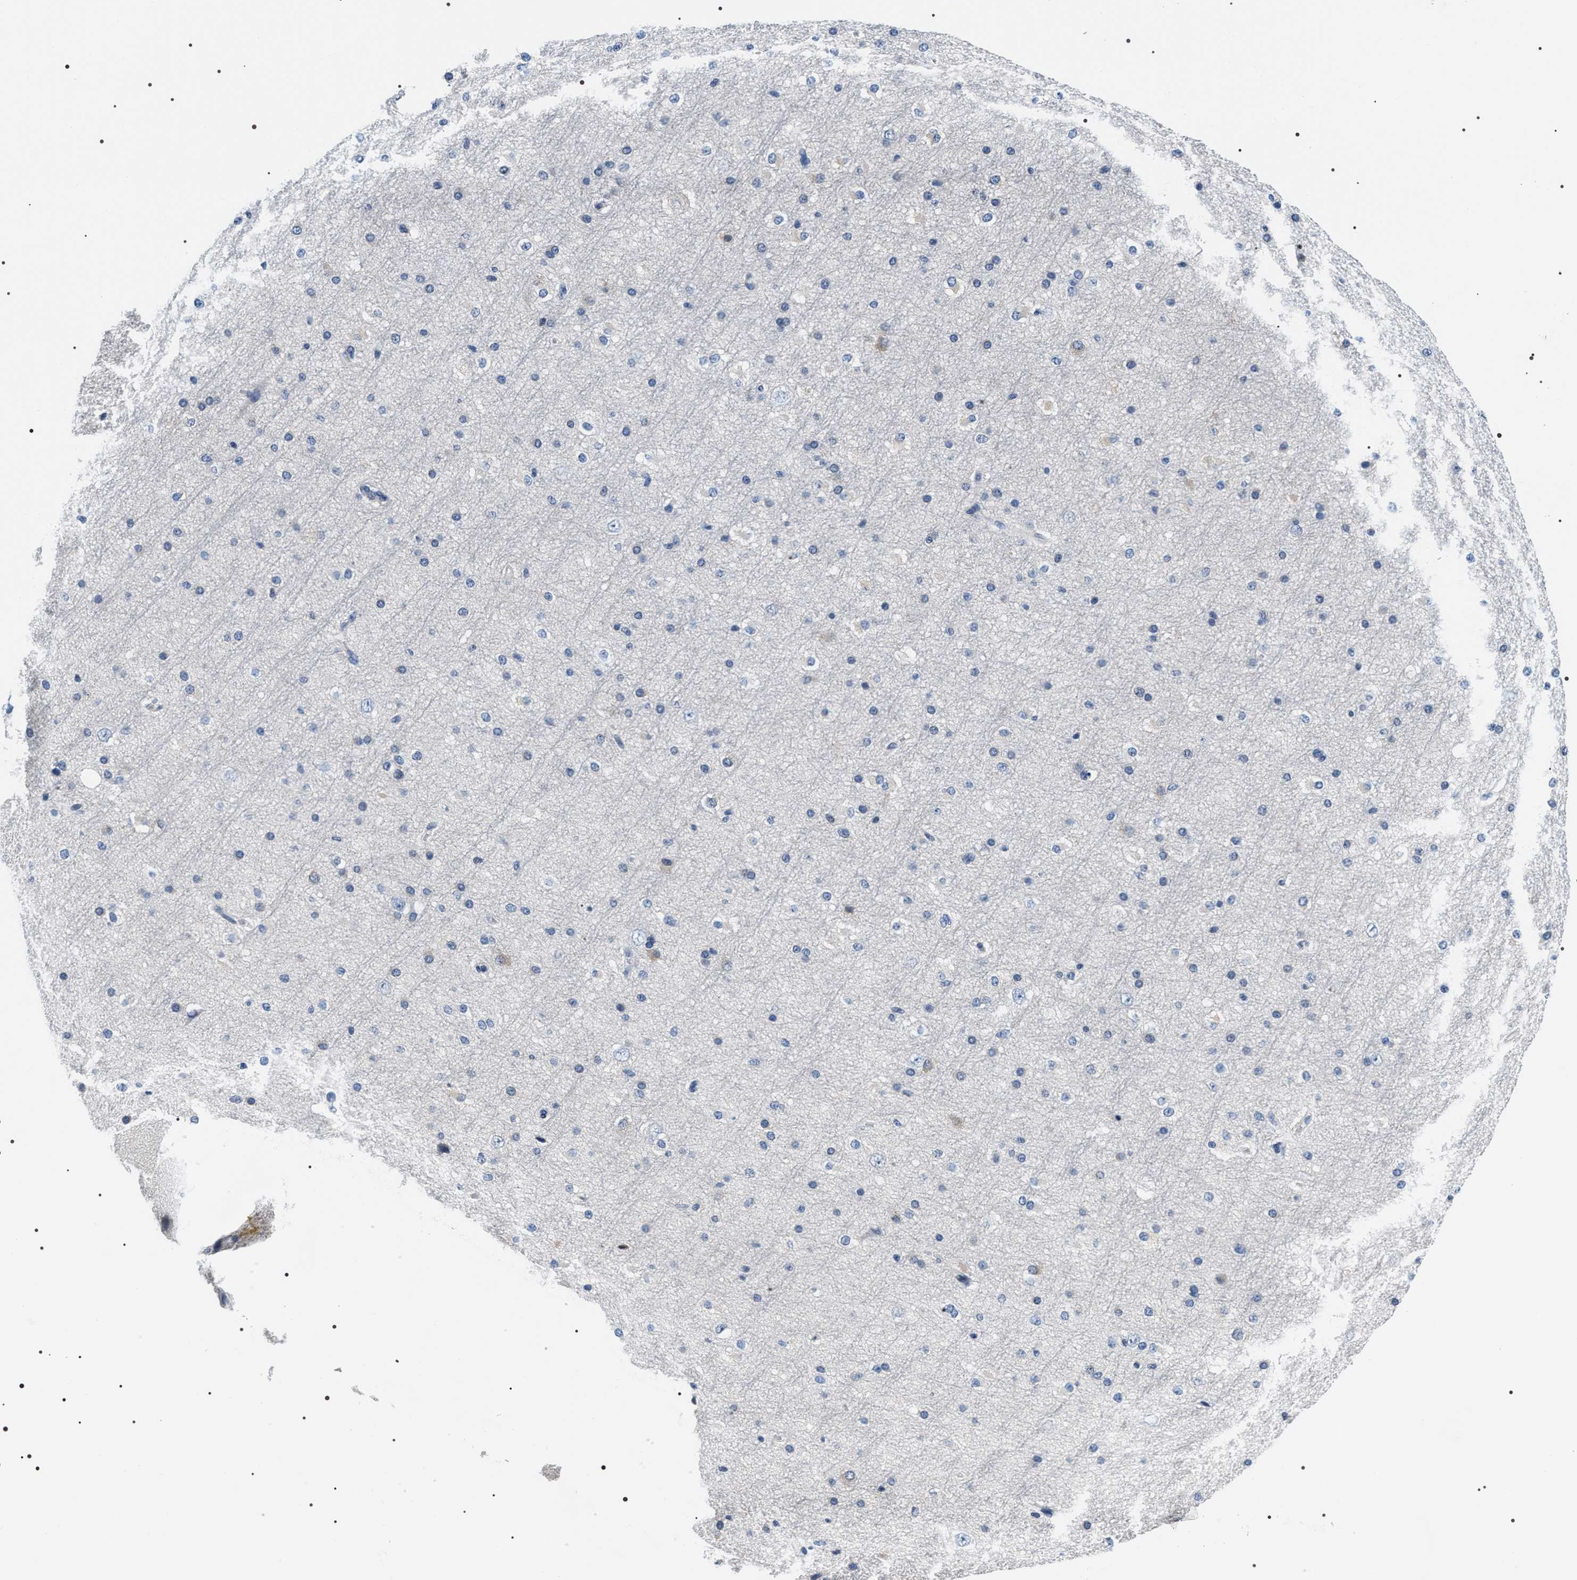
{"staining": {"intensity": "negative", "quantity": "none", "location": "none"}, "tissue": "cerebral cortex", "cell_type": "Endothelial cells", "image_type": "normal", "snomed": [{"axis": "morphology", "description": "Normal tissue, NOS"}, {"axis": "morphology", "description": "Developmental malformation"}, {"axis": "topography", "description": "Cerebral cortex"}], "caption": "Immunohistochemistry of unremarkable human cerebral cortex displays no expression in endothelial cells. (DAB (3,3'-diaminobenzidine) IHC visualized using brightfield microscopy, high magnification).", "gene": "BAG2", "patient": {"sex": "female", "age": 30}}